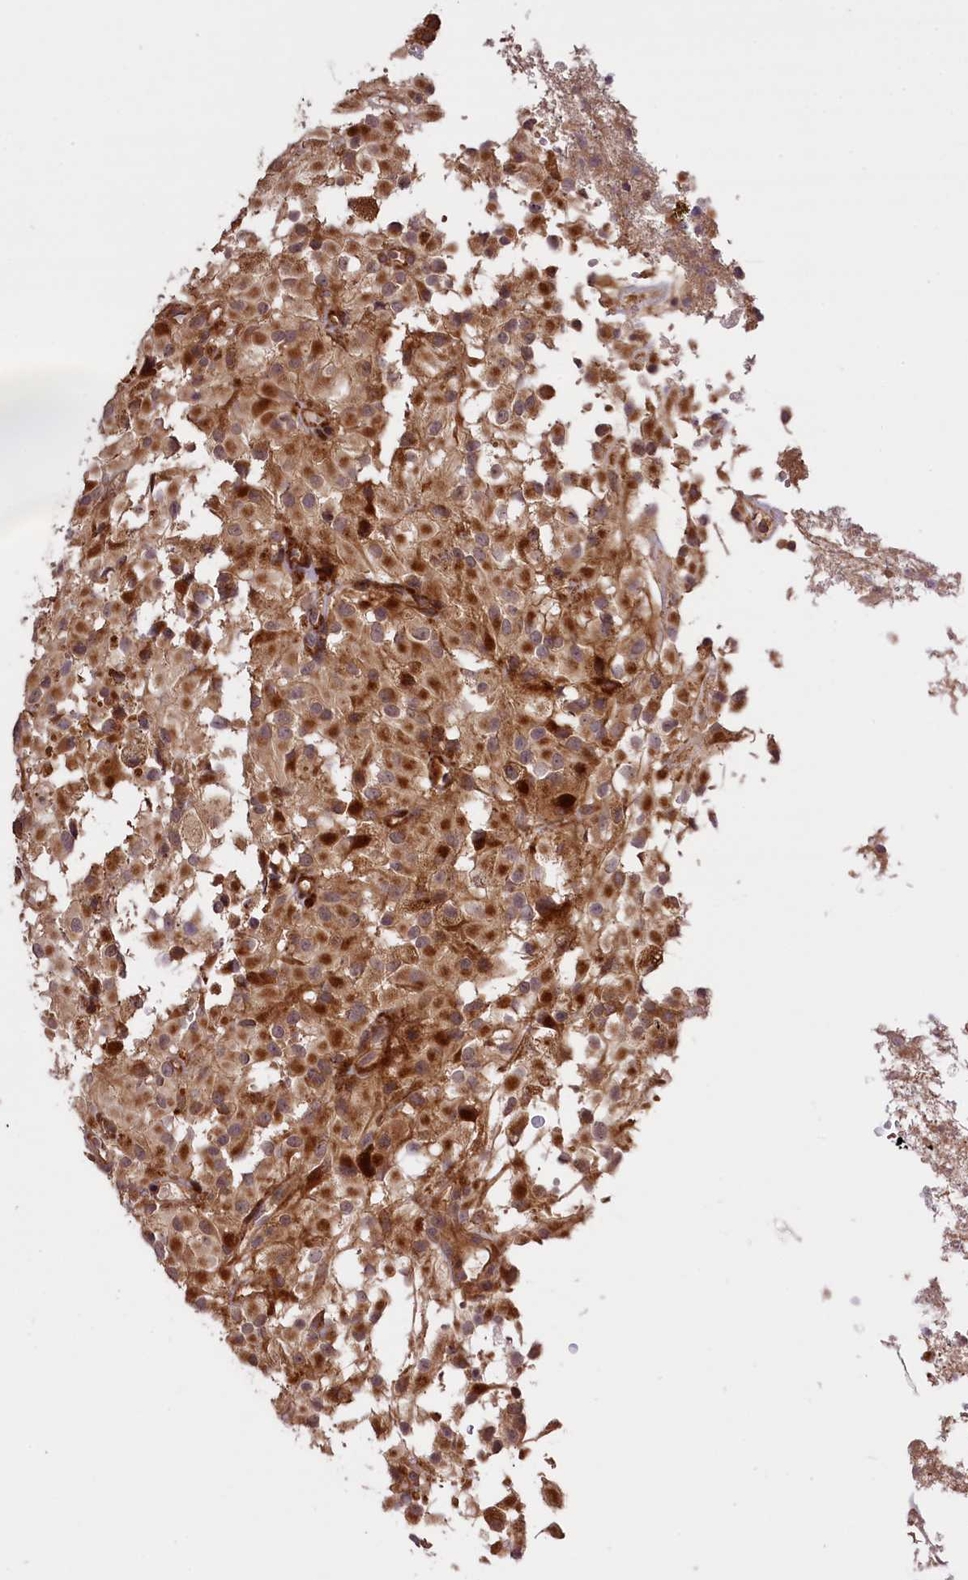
{"staining": {"intensity": "moderate", "quantity": ">75%", "location": "cytoplasmic/membranous"}, "tissue": "glioma", "cell_type": "Tumor cells", "image_type": "cancer", "snomed": [{"axis": "morphology", "description": "Glioma, malignant, High grade"}, {"axis": "topography", "description": "Brain"}], "caption": "A brown stain highlights moderate cytoplasmic/membranous expression of a protein in human glioma tumor cells.", "gene": "DNAJB9", "patient": {"sex": "female", "age": 59}}